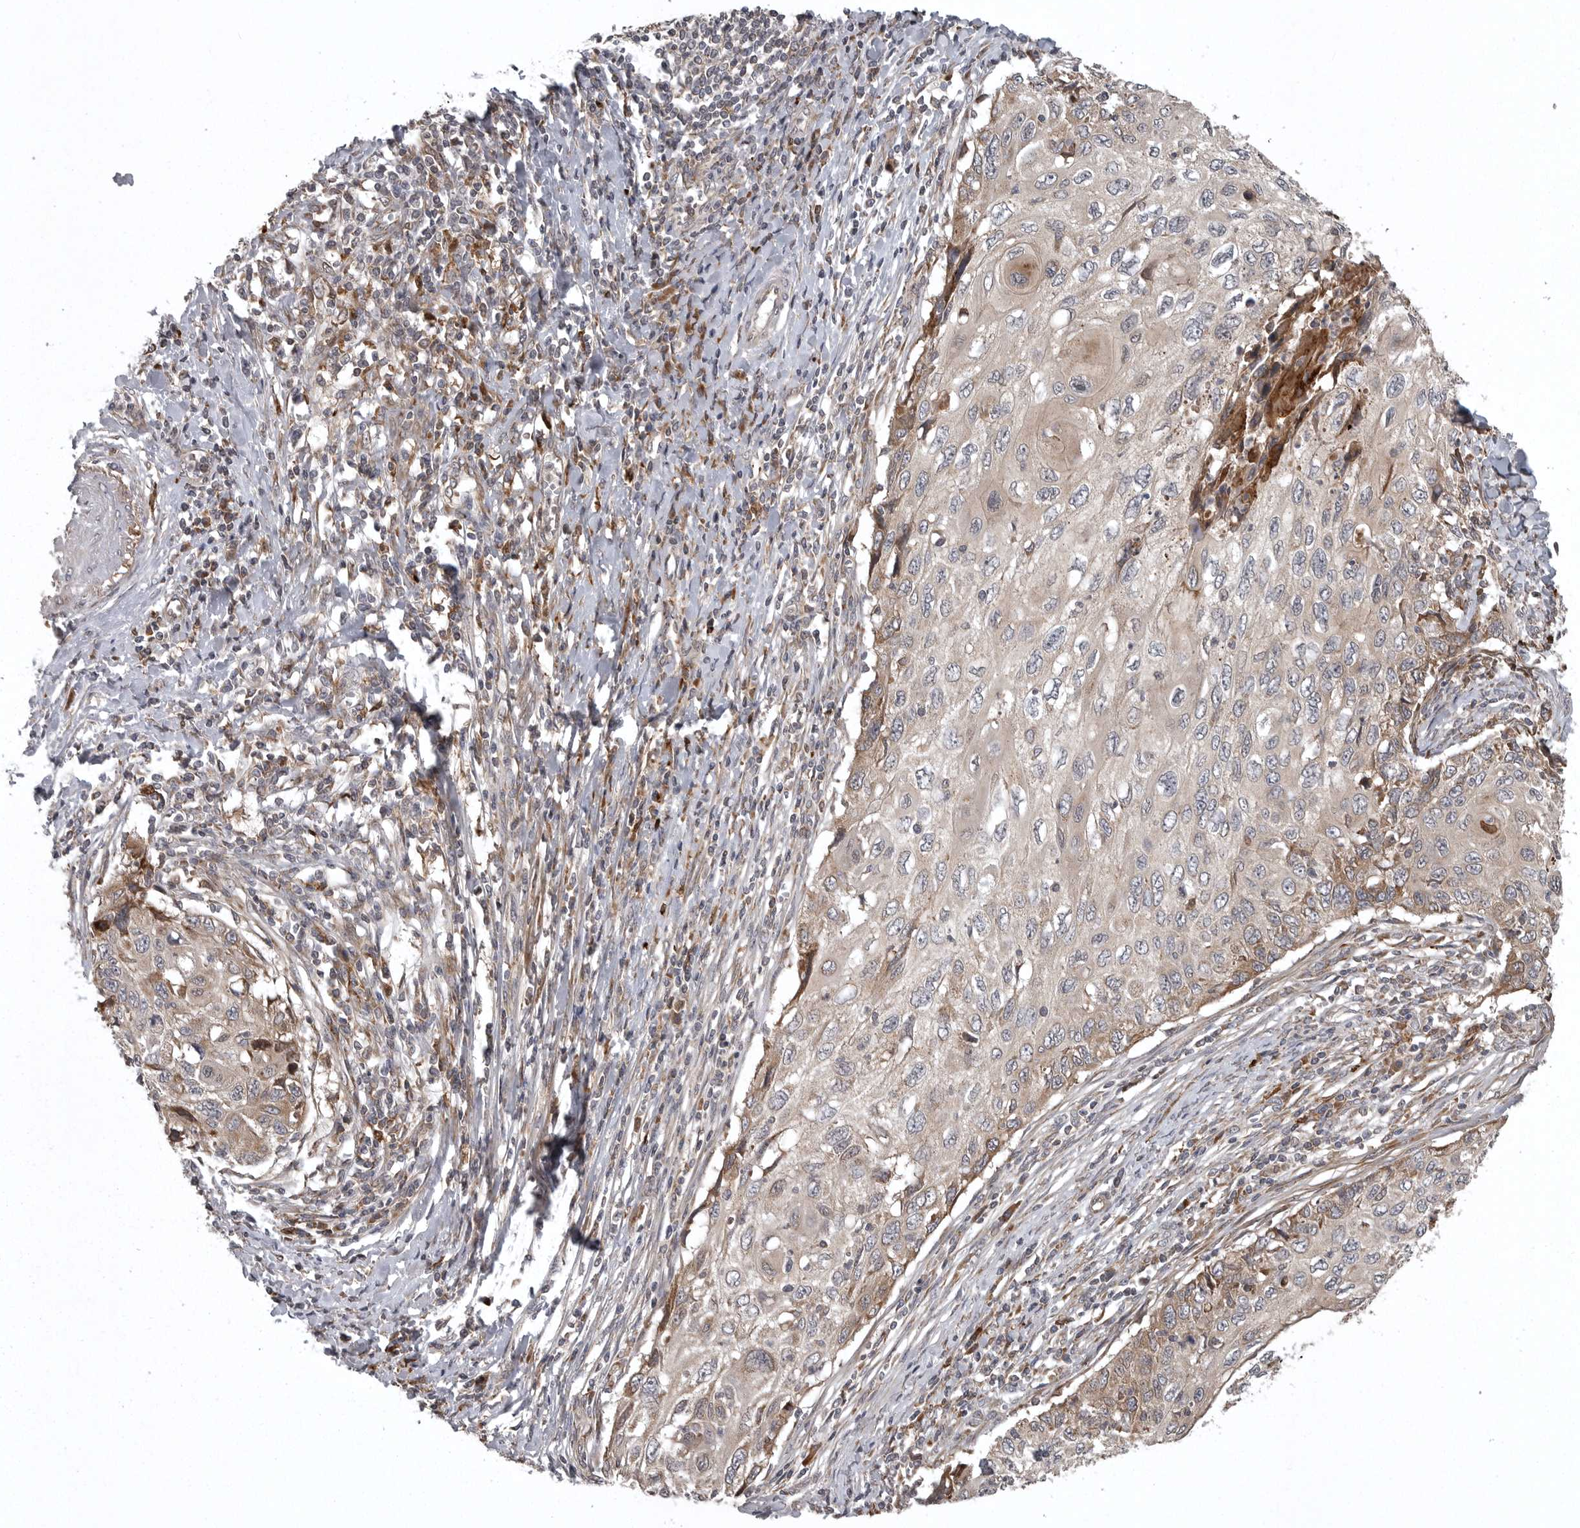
{"staining": {"intensity": "weak", "quantity": "<25%", "location": "cytoplasmic/membranous"}, "tissue": "cervical cancer", "cell_type": "Tumor cells", "image_type": "cancer", "snomed": [{"axis": "morphology", "description": "Squamous cell carcinoma, NOS"}, {"axis": "topography", "description": "Cervix"}], "caption": "There is no significant staining in tumor cells of cervical cancer.", "gene": "GPR31", "patient": {"sex": "female", "age": 70}}